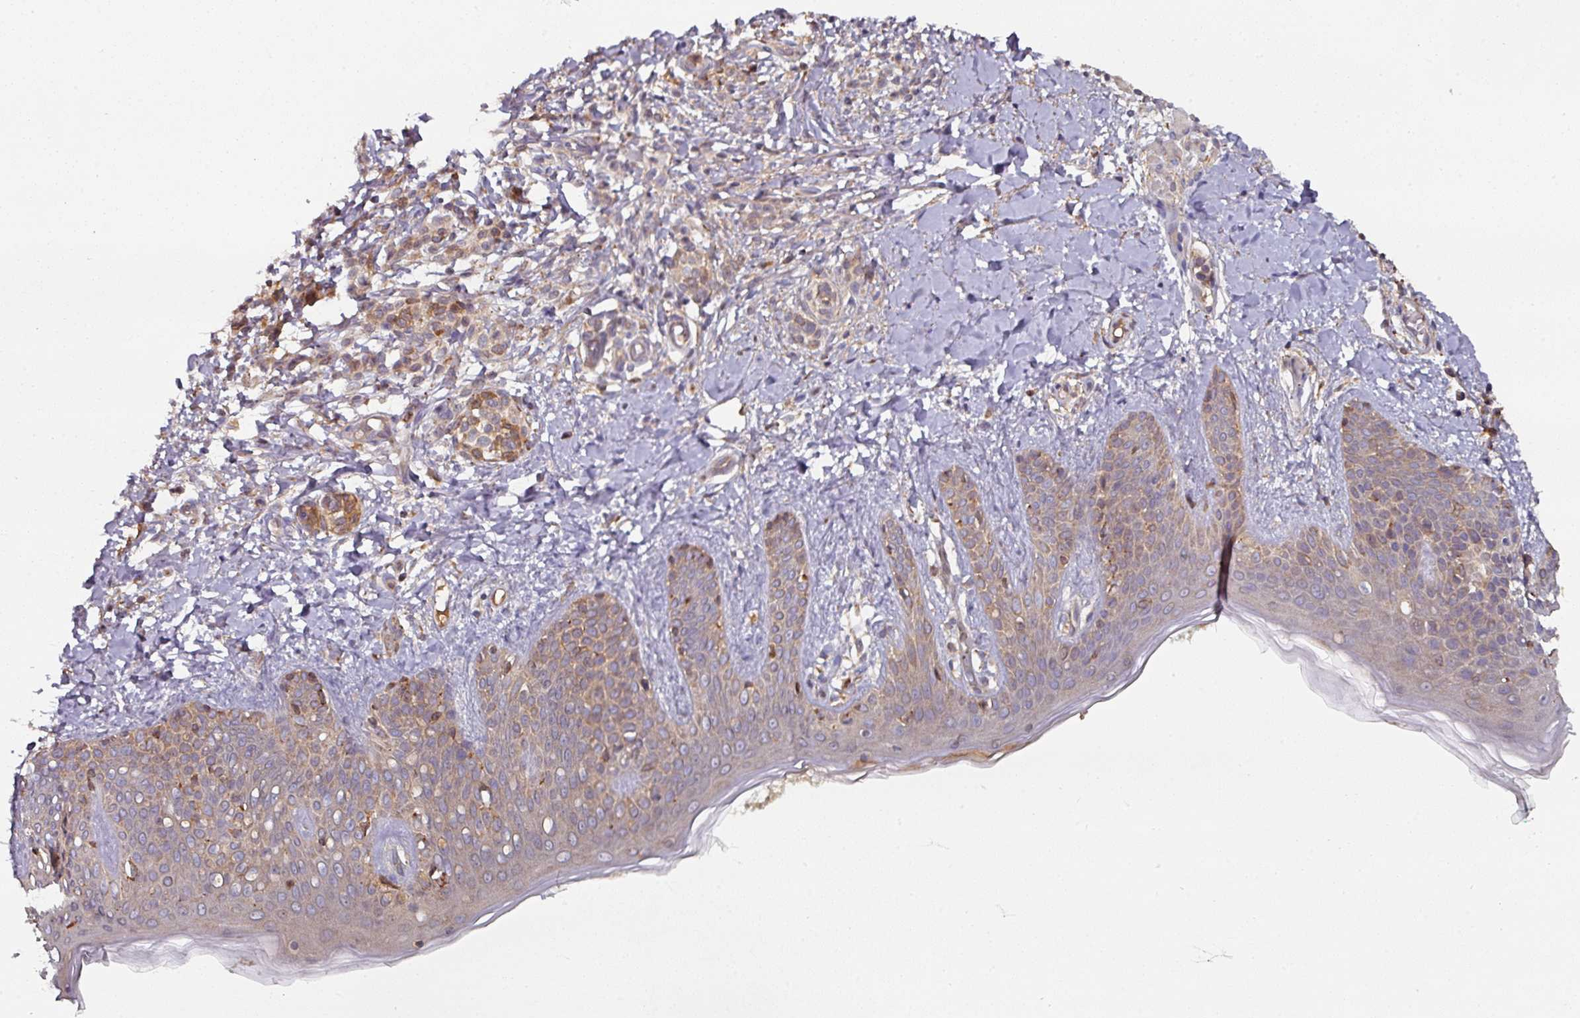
{"staining": {"intensity": "strong", "quantity": "25%-75%", "location": "cytoplasmic/membranous"}, "tissue": "skin", "cell_type": "Fibroblasts", "image_type": "normal", "snomed": [{"axis": "morphology", "description": "Normal tissue, NOS"}, {"axis": "topography", "description": "Skin"}], "caption": "Immunohistochemistry histopathology image of benign skin: human skin stained using immunohistochemistry exhibits high levels of strong protein expression localized specifically in the cytoplasmic/membranous of fibroblasts, appearing as a cytoplasmic/membranous brown color.", "gene": "CEP95", "patient": {"sex": "male", "age": 16}}